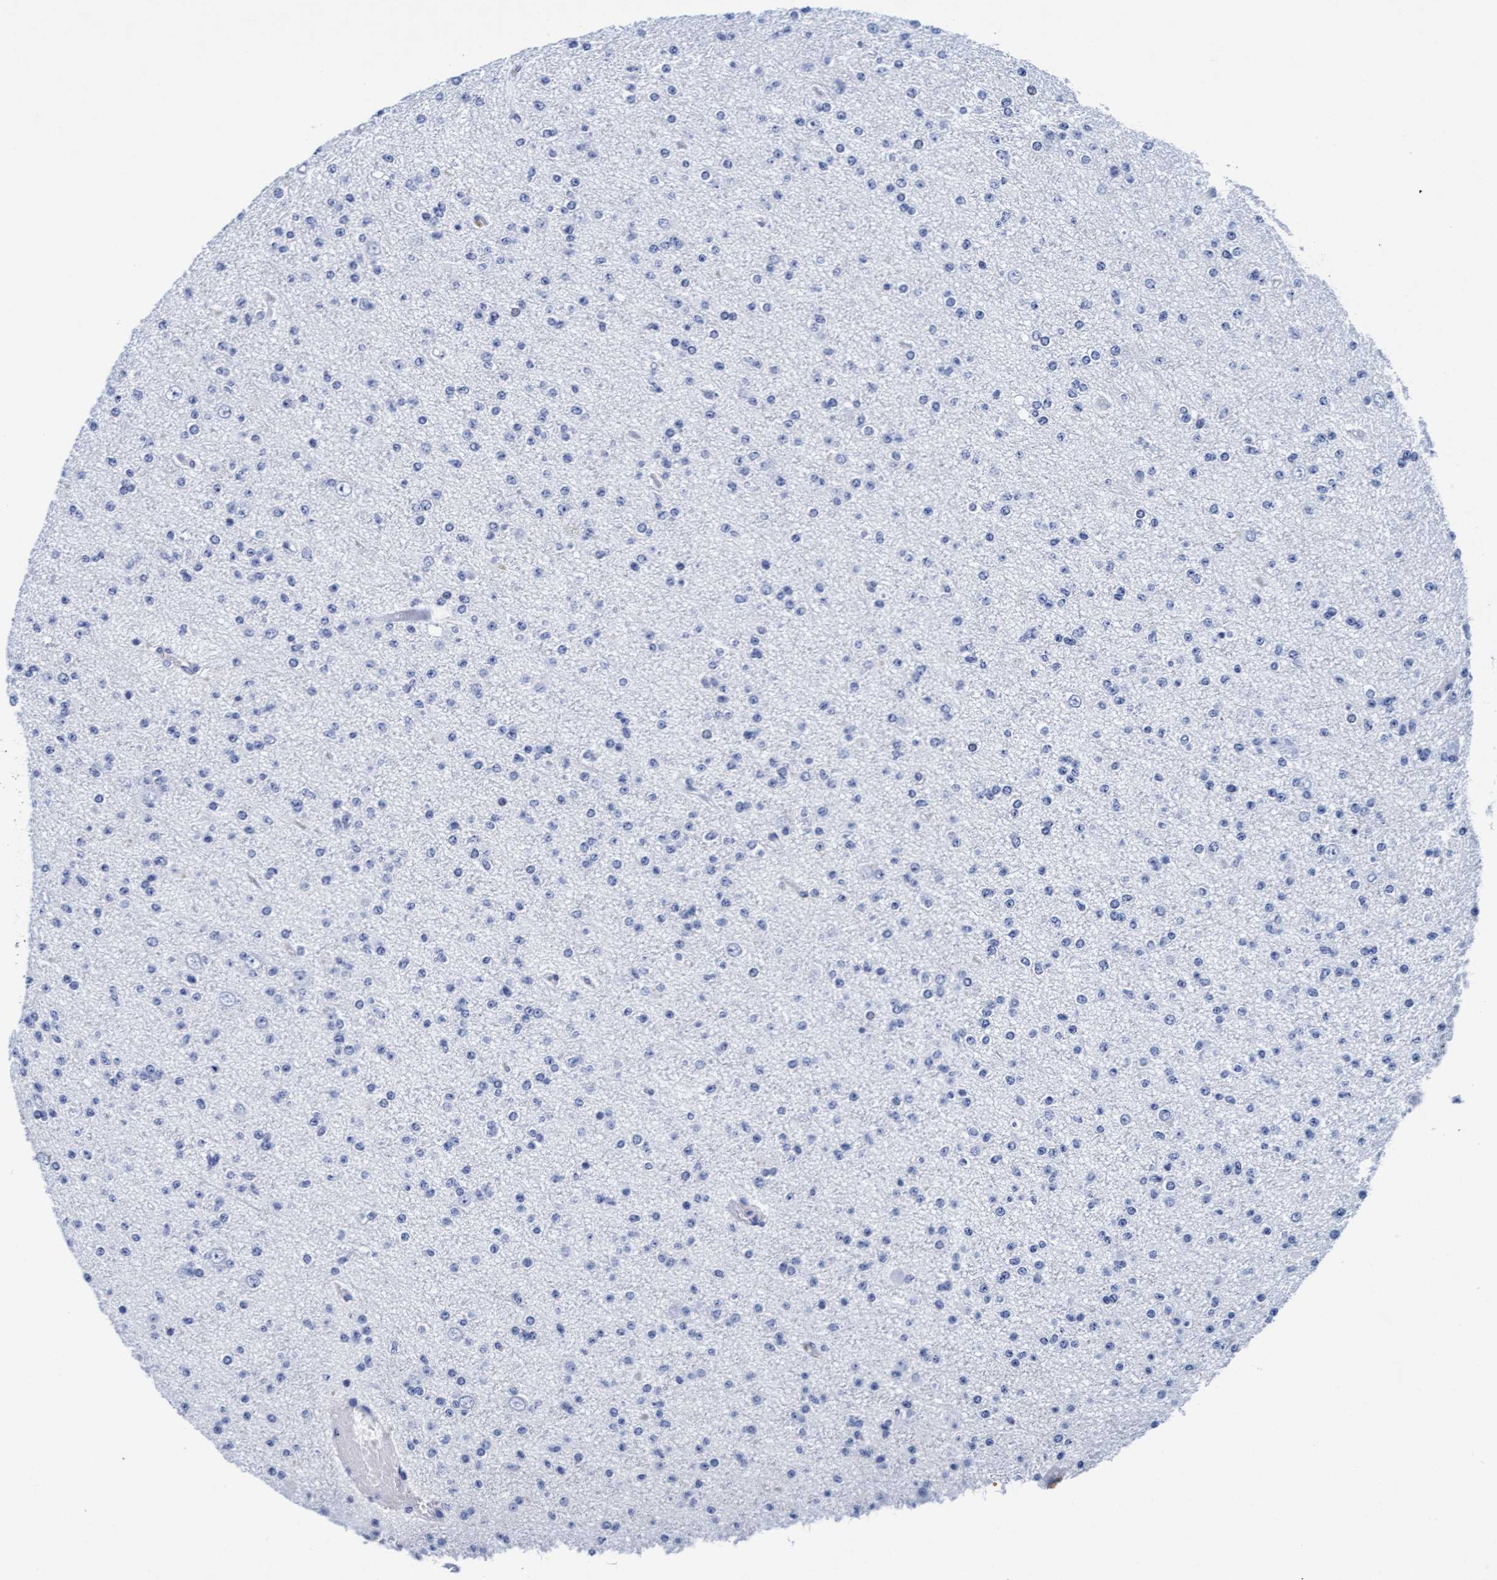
{"staining": {"intensity": "negative", "quantity": "none", "location": "none"}, "tissue": "glioma", "cell_type": "Tumor cells", "image_type": "cancer", "snomed": [{"axis": "morphology", "description": "Glioma, malignant, Low grade"}, {"axis": "topography", "description": "Brain"}], "caption": "Malignant glioma (low-grade) was stained to show a protein in brown. There is no significant staining in tumor cells. Brightfield microscopy of immunohistochemistry stained with DAB (brown) and hematoxylin (blue), captured at high magnification.", "gene": "ARSG", "patient": {"sex": "female", "age": 22}}